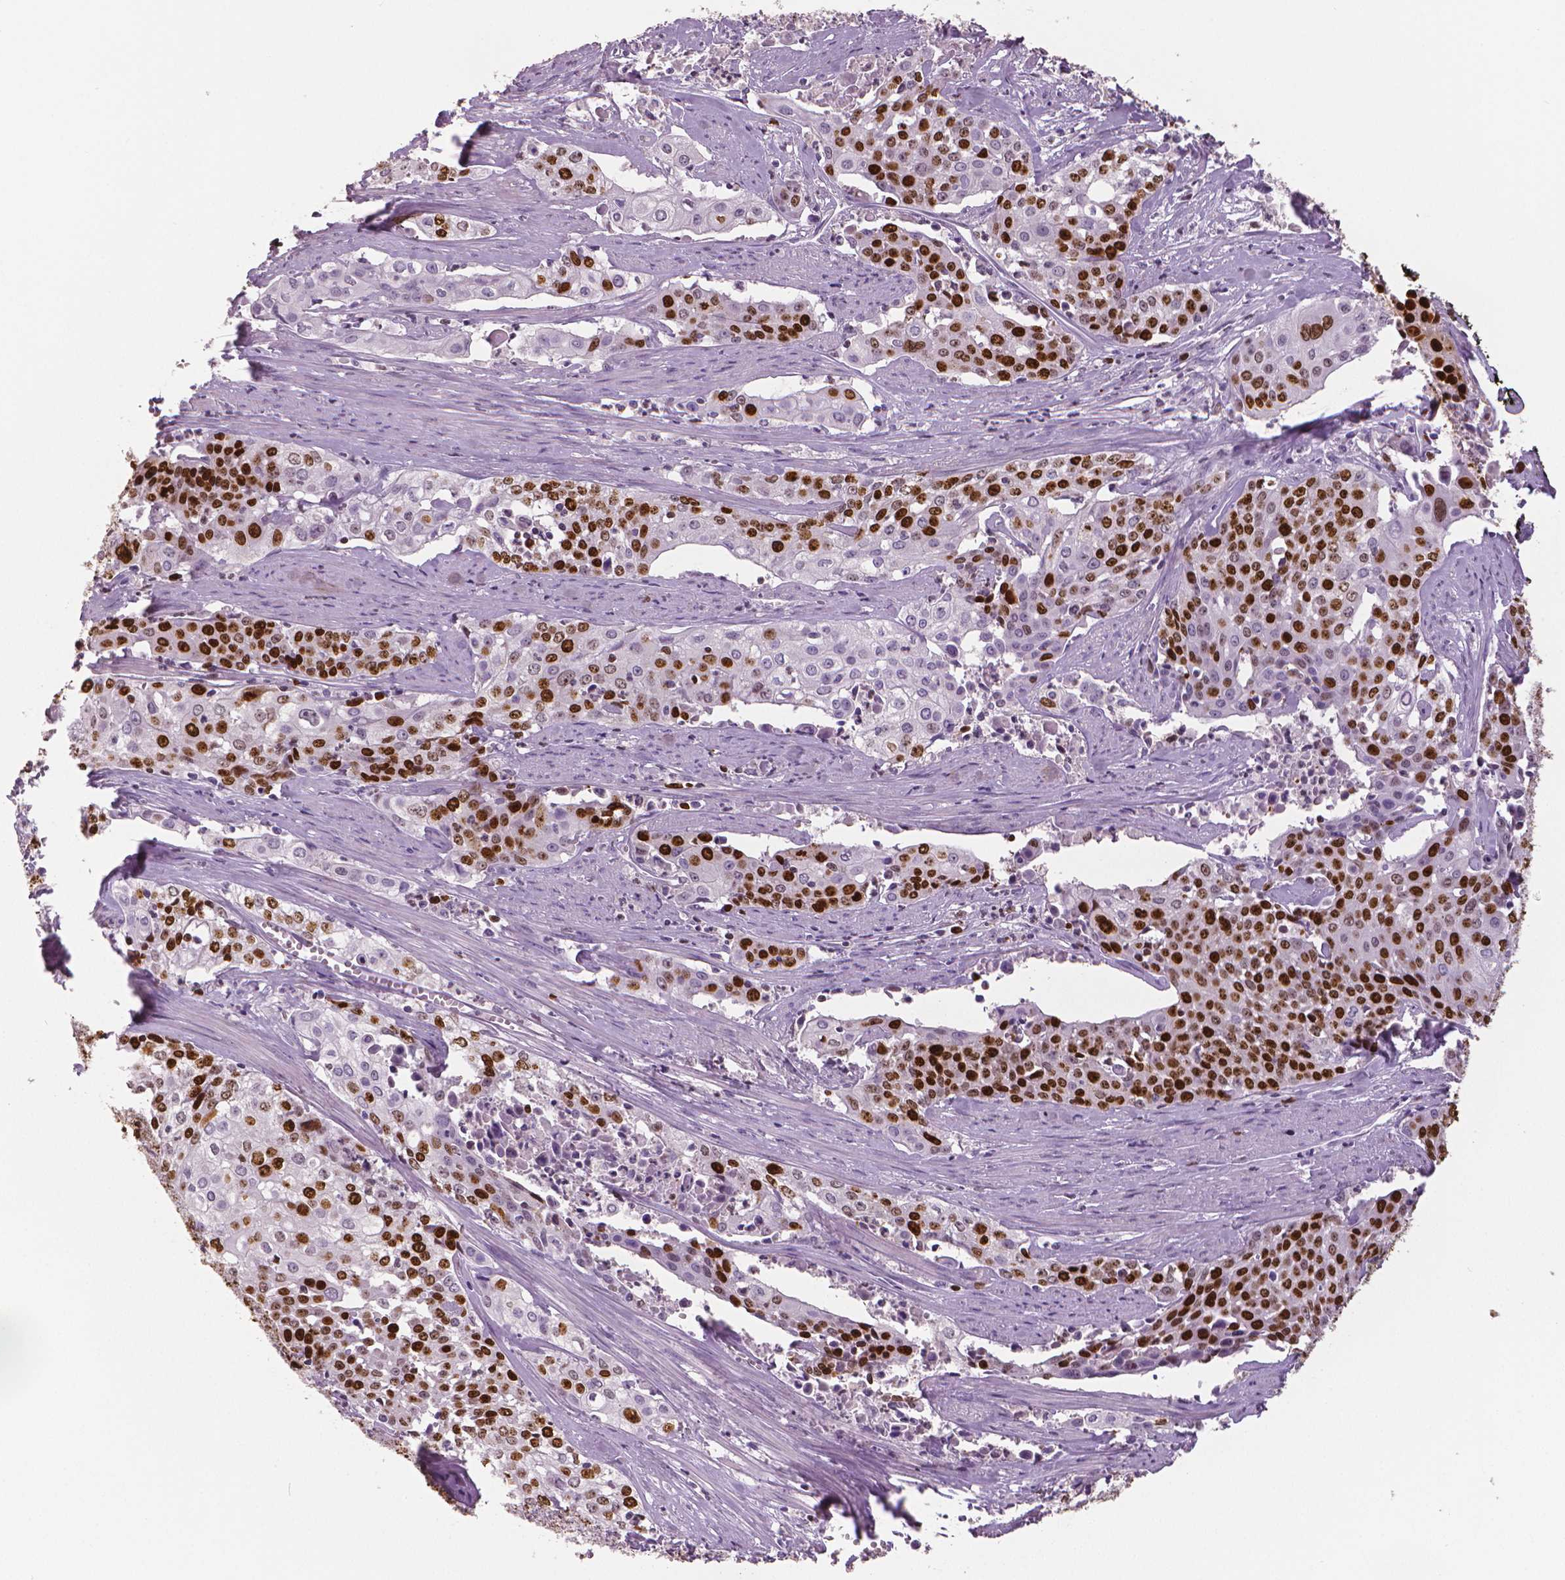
{"staining": {"intensity": "strong", "quantity": "25%-75%", "location": "nuclear"}, "tissue": "cervical cancer", "cell_type": "Tumor cells", "image_type": "cancer", "snomed": [{"axis": "morphology", "description": "Squamous cell carcinoma, NOS"}, {"axis": "topography", "description": "Cervix"}], "caption": "The image shows immunohistochemical staining of cervical cancer (squamous cell carcinoma). There is strong nuclear staining is identified in about 25%-75% of tumor cells.", "gene": "MKI67", "patient": {"sex": "female", "age": 39}}